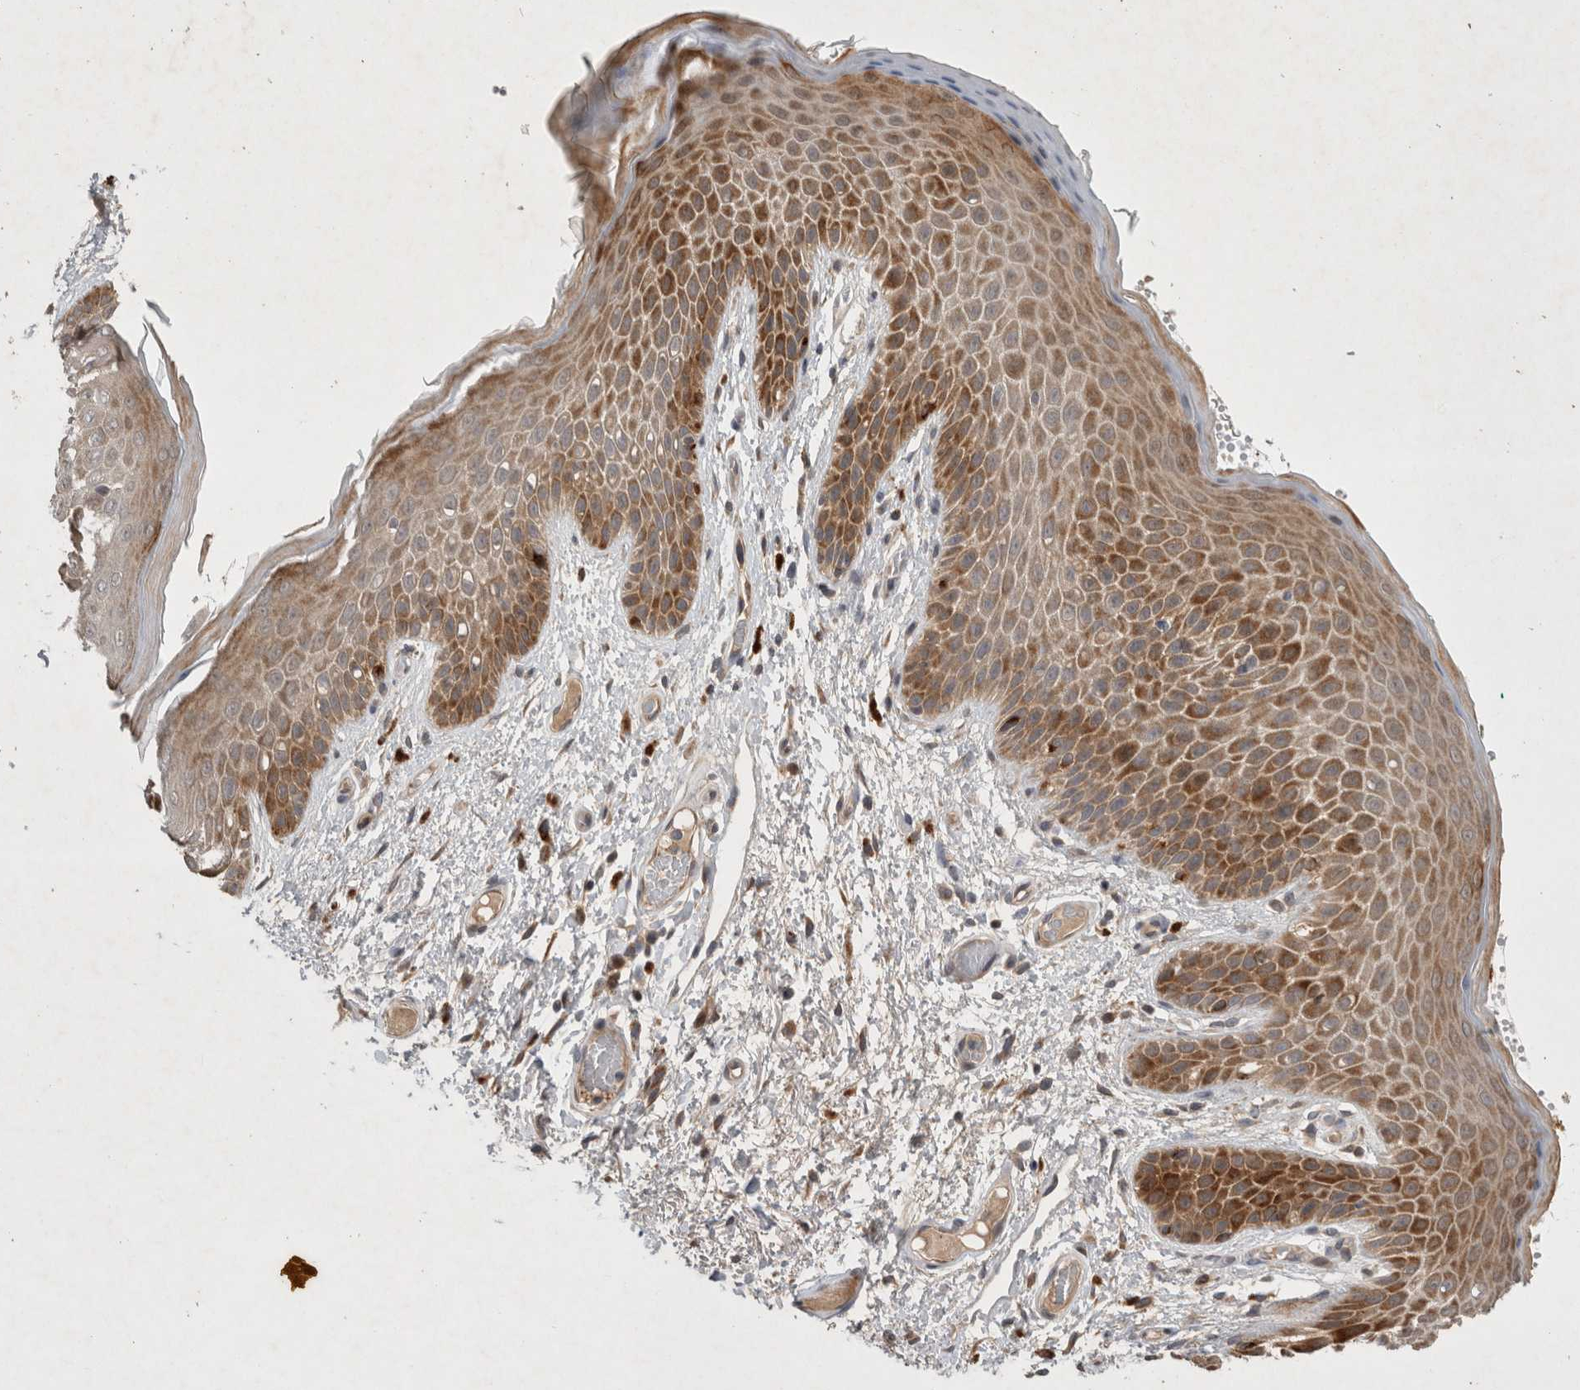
{"staining": {"intensity": "strong", "quantity": "25%-75%", "location": "cytoplasmic/membranous"}, "tissue": "skin", "cell_type": "Epidermal cells", "image_type": "normal", "snomed": [{"axis": "morphology", "description": "Normal tissue, NOS"}, {"axis": "topography", "description": "Anal"}], "caption": "A micrograph showing strong cytoplasmic/membranous expression in approximately 25%-75% of epidermal cells in normal skin, as visualized by brown immunohistochemical staining.", "gene": "SERAC1", "patient": {"sex": "male", "age": 74}}